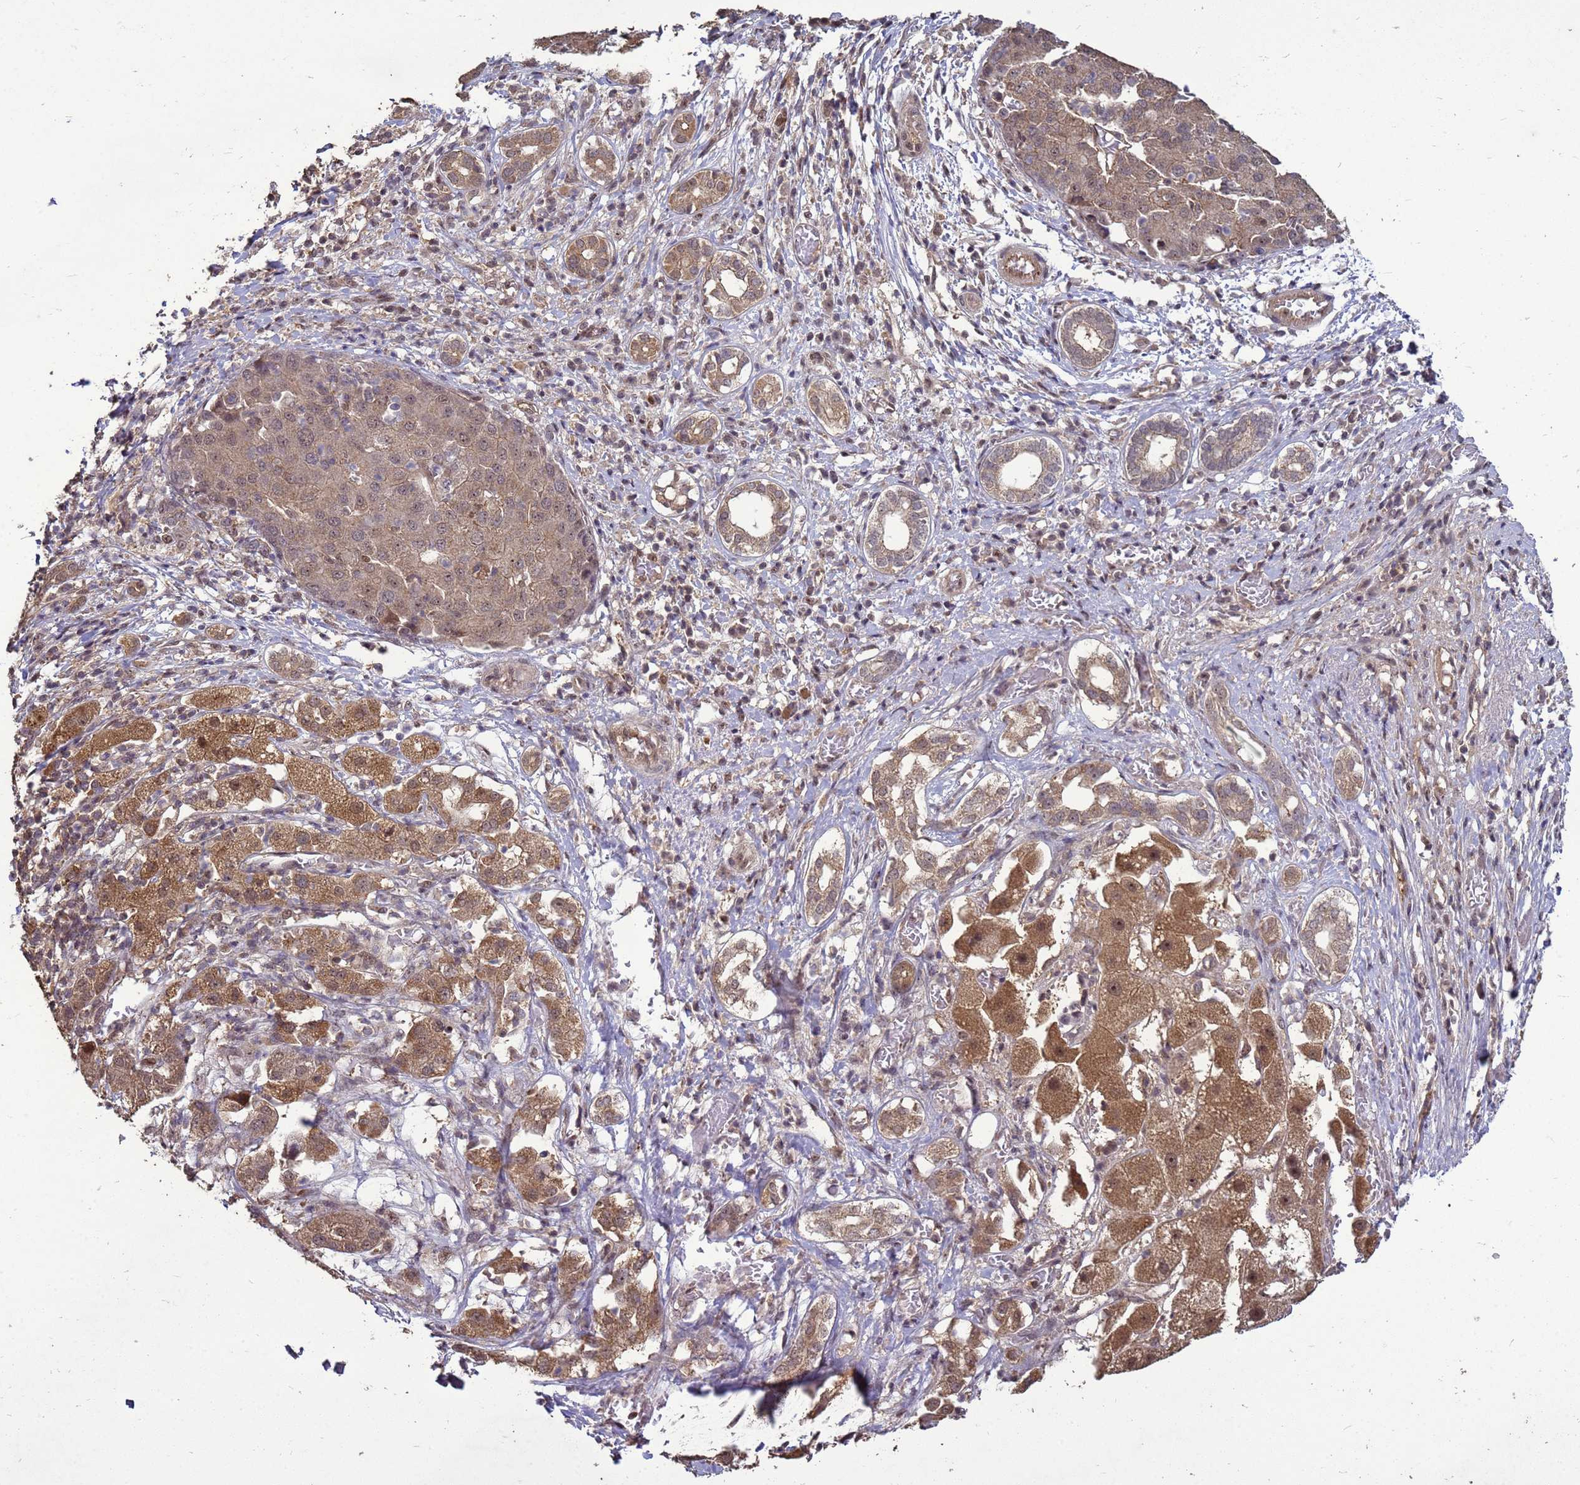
{"staining": {"intensity": "moderate", "quantity": ">75%", "location": "cytoplasmic/membranous,nuclear"}, "tissue": "liver cancer", "cell_type": "Tumor cells", "image_type": "cancer", "snomed": [{"axis": "morphology", "description": "Carcinoma, Hepatocellular, NOS"}, {"axis": "topography", "description": "Liver"}], "caption": "IHC (DAB) staining of human hepatocellular carcinoma (liver) reveals moderate cytoplasmic/membranous and nuclear protein expression in approximately >75% of tumor cells.", "gene": "CRBN", "patient": {"sex": "male", "age": 65}}